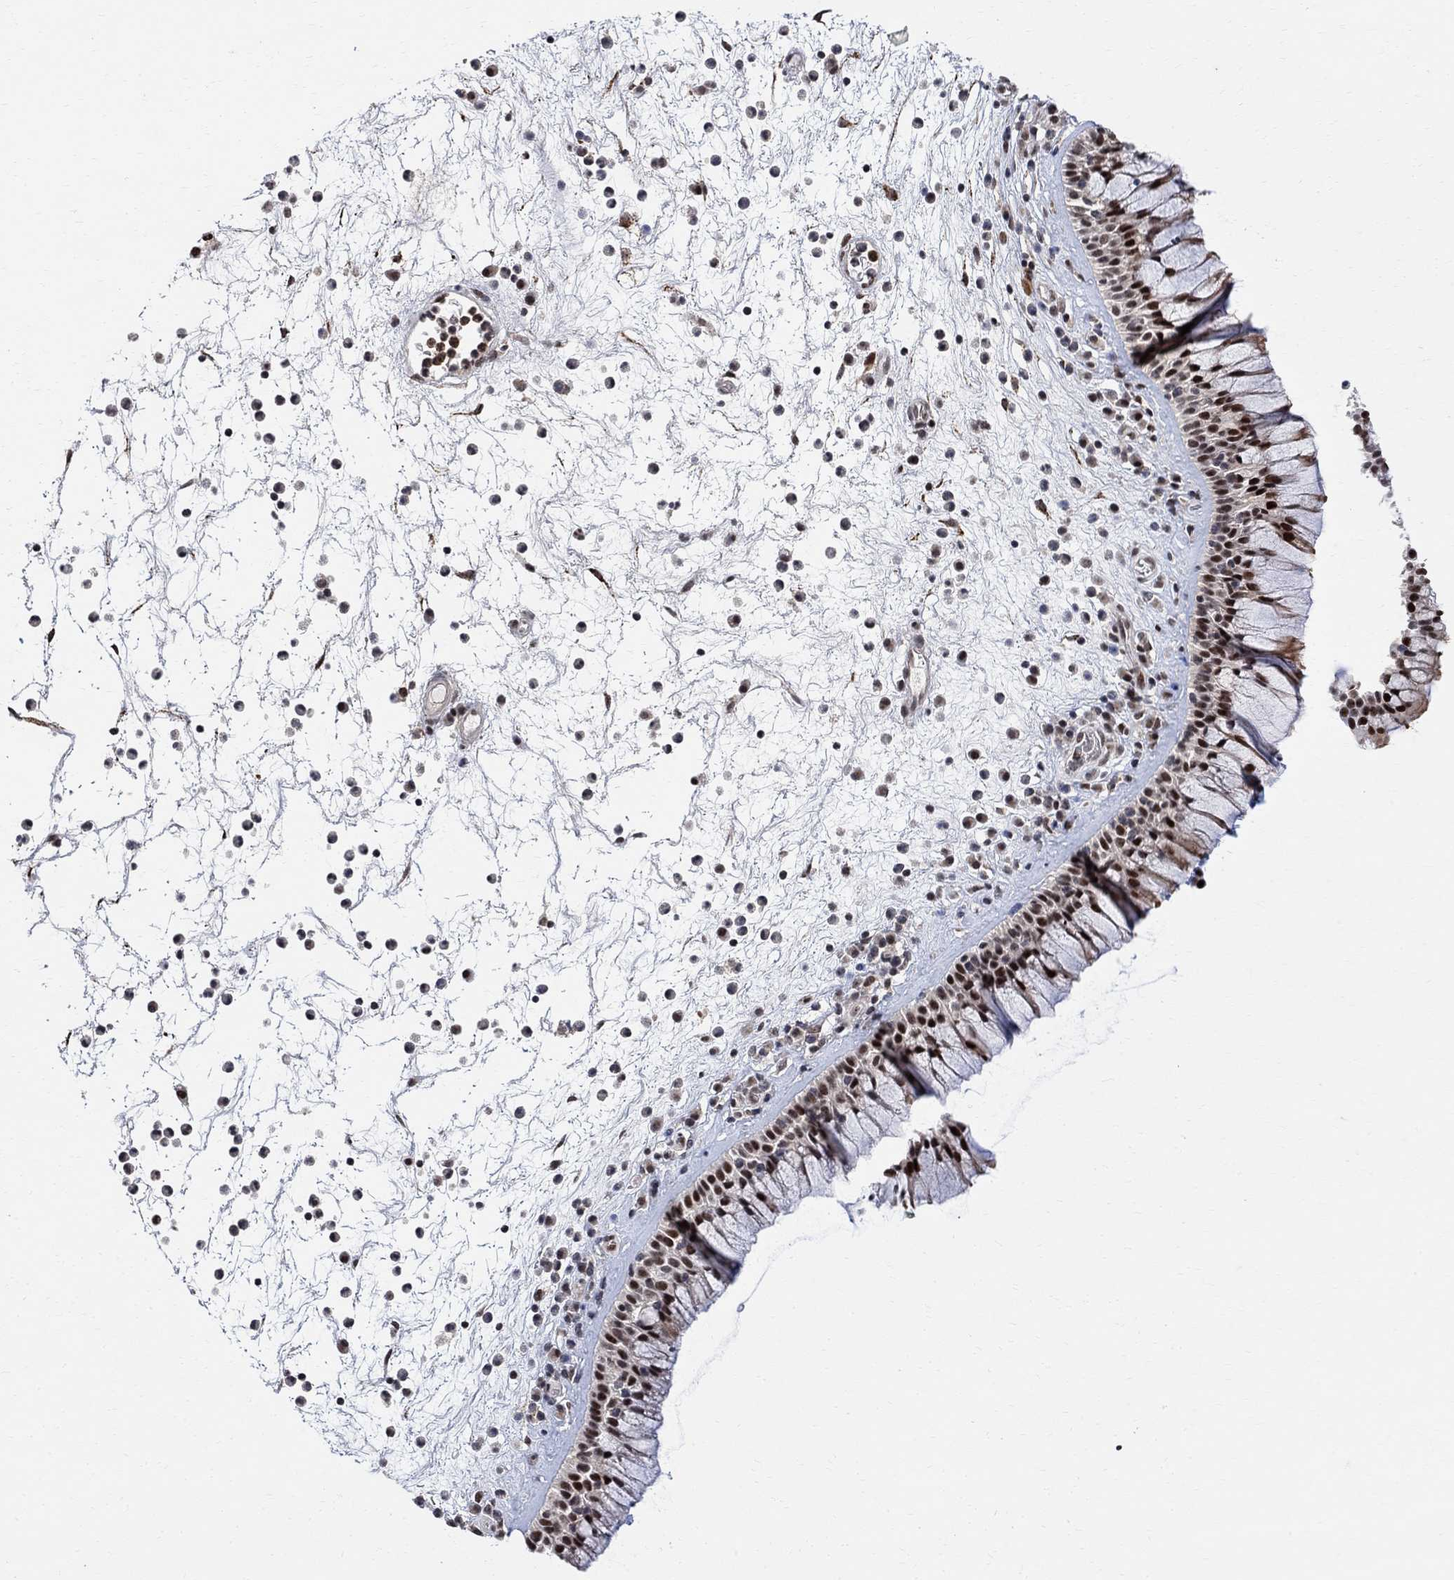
{"staining": {"intensity": "strong", "quantity": "25%-75%", "location": "nuclear"}, "tissue": "nasopharynx", "cell_type": "Respiratory epithelial cells", "image_type": "normal", "snomed": [{"axis": "morphology", "description": "Normal tissue, NOS"}, {"axis": "topography", "description": "Nasopharynx"}], "caption": "High-magnification brightfield microscopy of unremarkable nasopharynx stained with DAB (3,3'-diaminobenzidine) (brown) and counterstained with hematoxylin (blue). respiratory epithelial cells exhibit strong nuclear expression is identified in approximately25%-75% of cells.", "gene": "E4F1", "patient": {"sex": "male", "age": 77}}